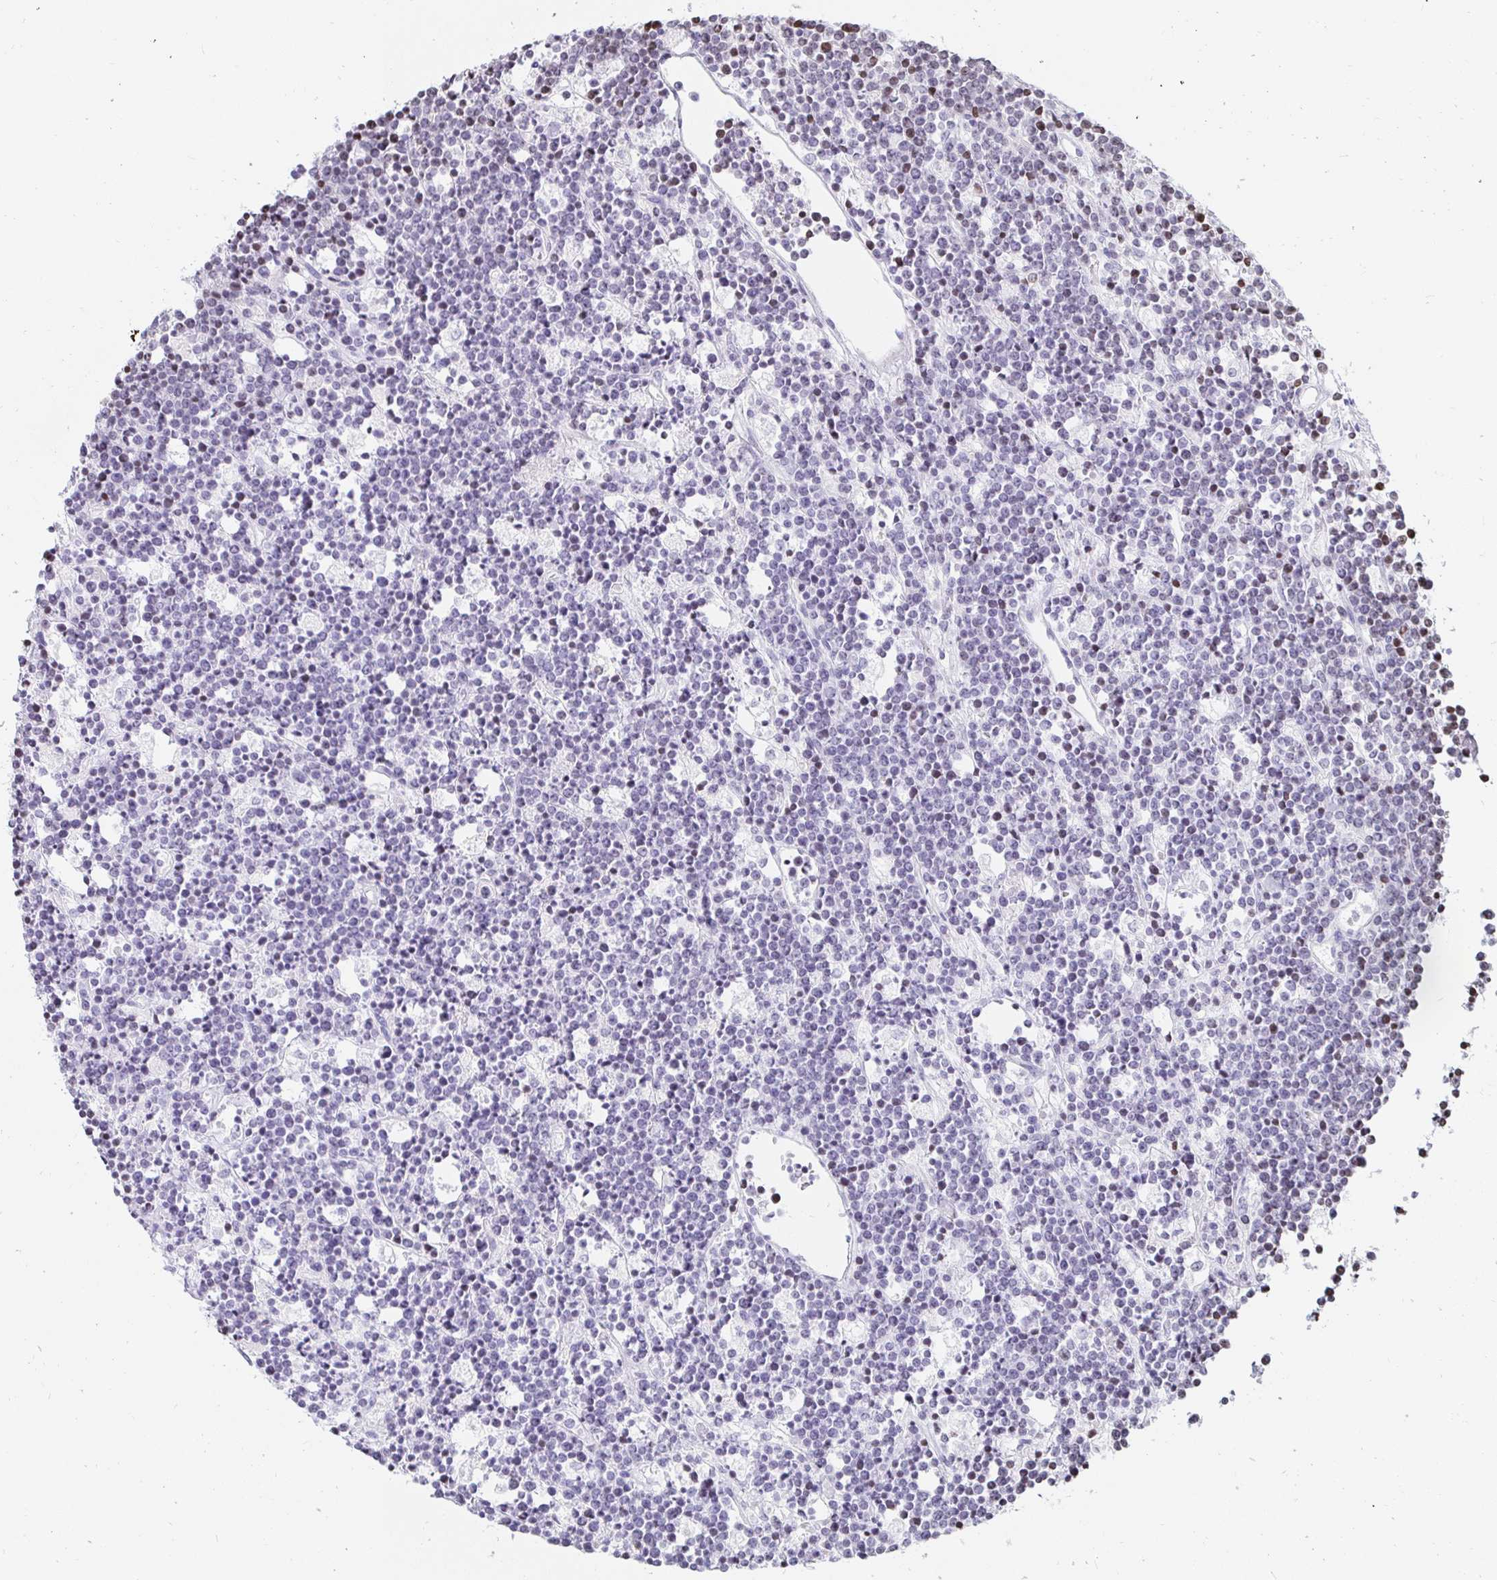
{"staining": {"intensity": "negative", "quantity": "none", "location": "none"}, "tissue": "lymphoma", "cell_type": "Tumor cells", "image_type": "cancer", "snomed": [{"axis": "morphology", "description": "Malignant lymphoma, non-Hodgkin's type, High grade"}, {"axis": "topography", "description": "Ovary"}], "caption": "High power microscopy histopathology image of an IHC image of malignant lymphoma, non-Hodgkin's type (high-grade), revealing no significant positivity in tumor cells.", "gene": "CAPSL", "patient": {"sex": "female", "age": 56}}